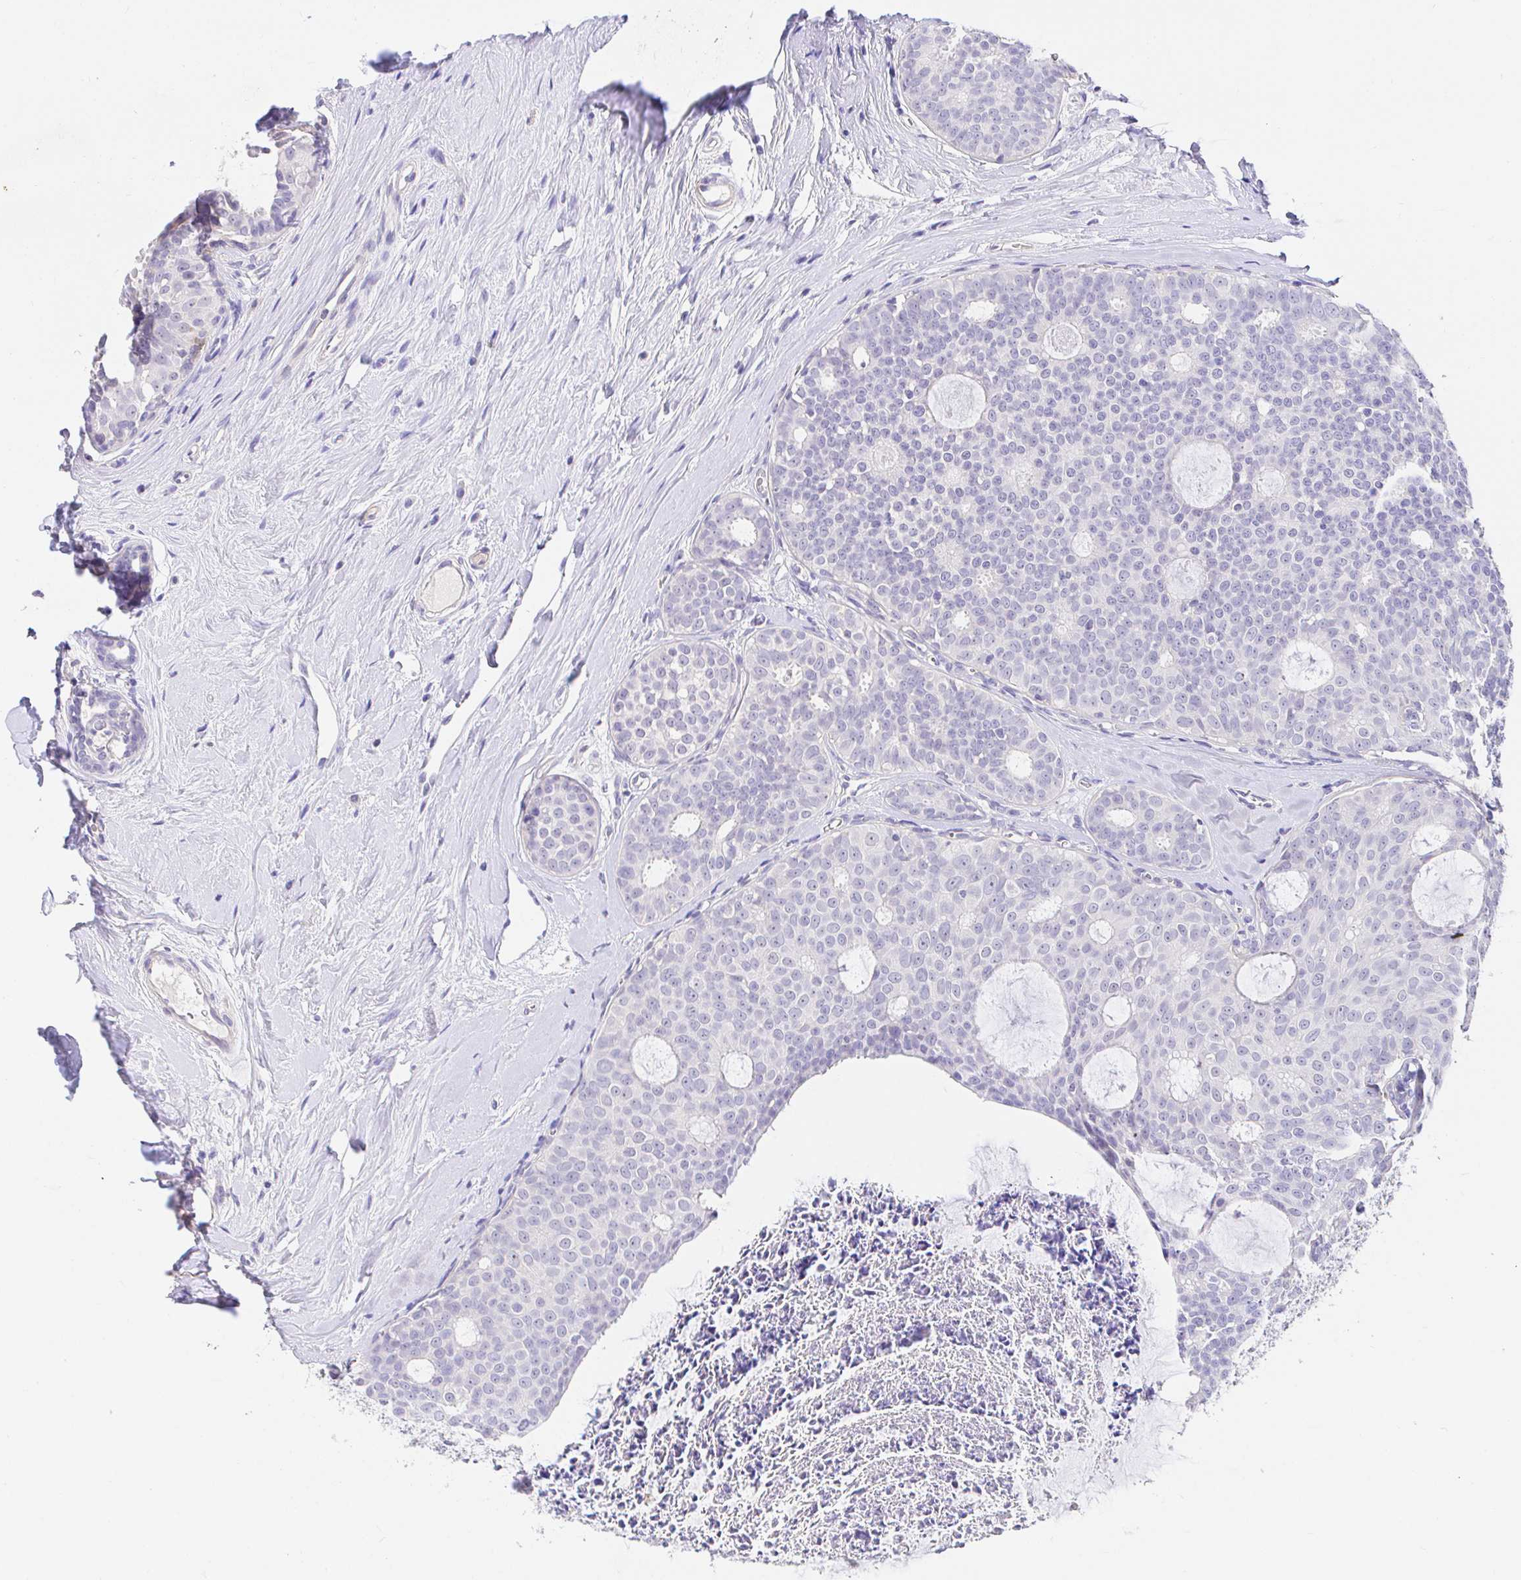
{"staining": {"intensity": "negative", "quantity": "none", "location": "none"}, "tissue": "breast cancer", "cell_type": "Tumor cells", "image_type": "cancer", "snomed": [{"axis": "morphology", "description": "Duct carcinoma"}, {"axis": "topography", "description": "Breast"}], "caption": "Protein analysis of breast cancer displays no significant expression in tumor cells.", "gene": "CDO1", "patient": {"sex": "female", "age": 45}}